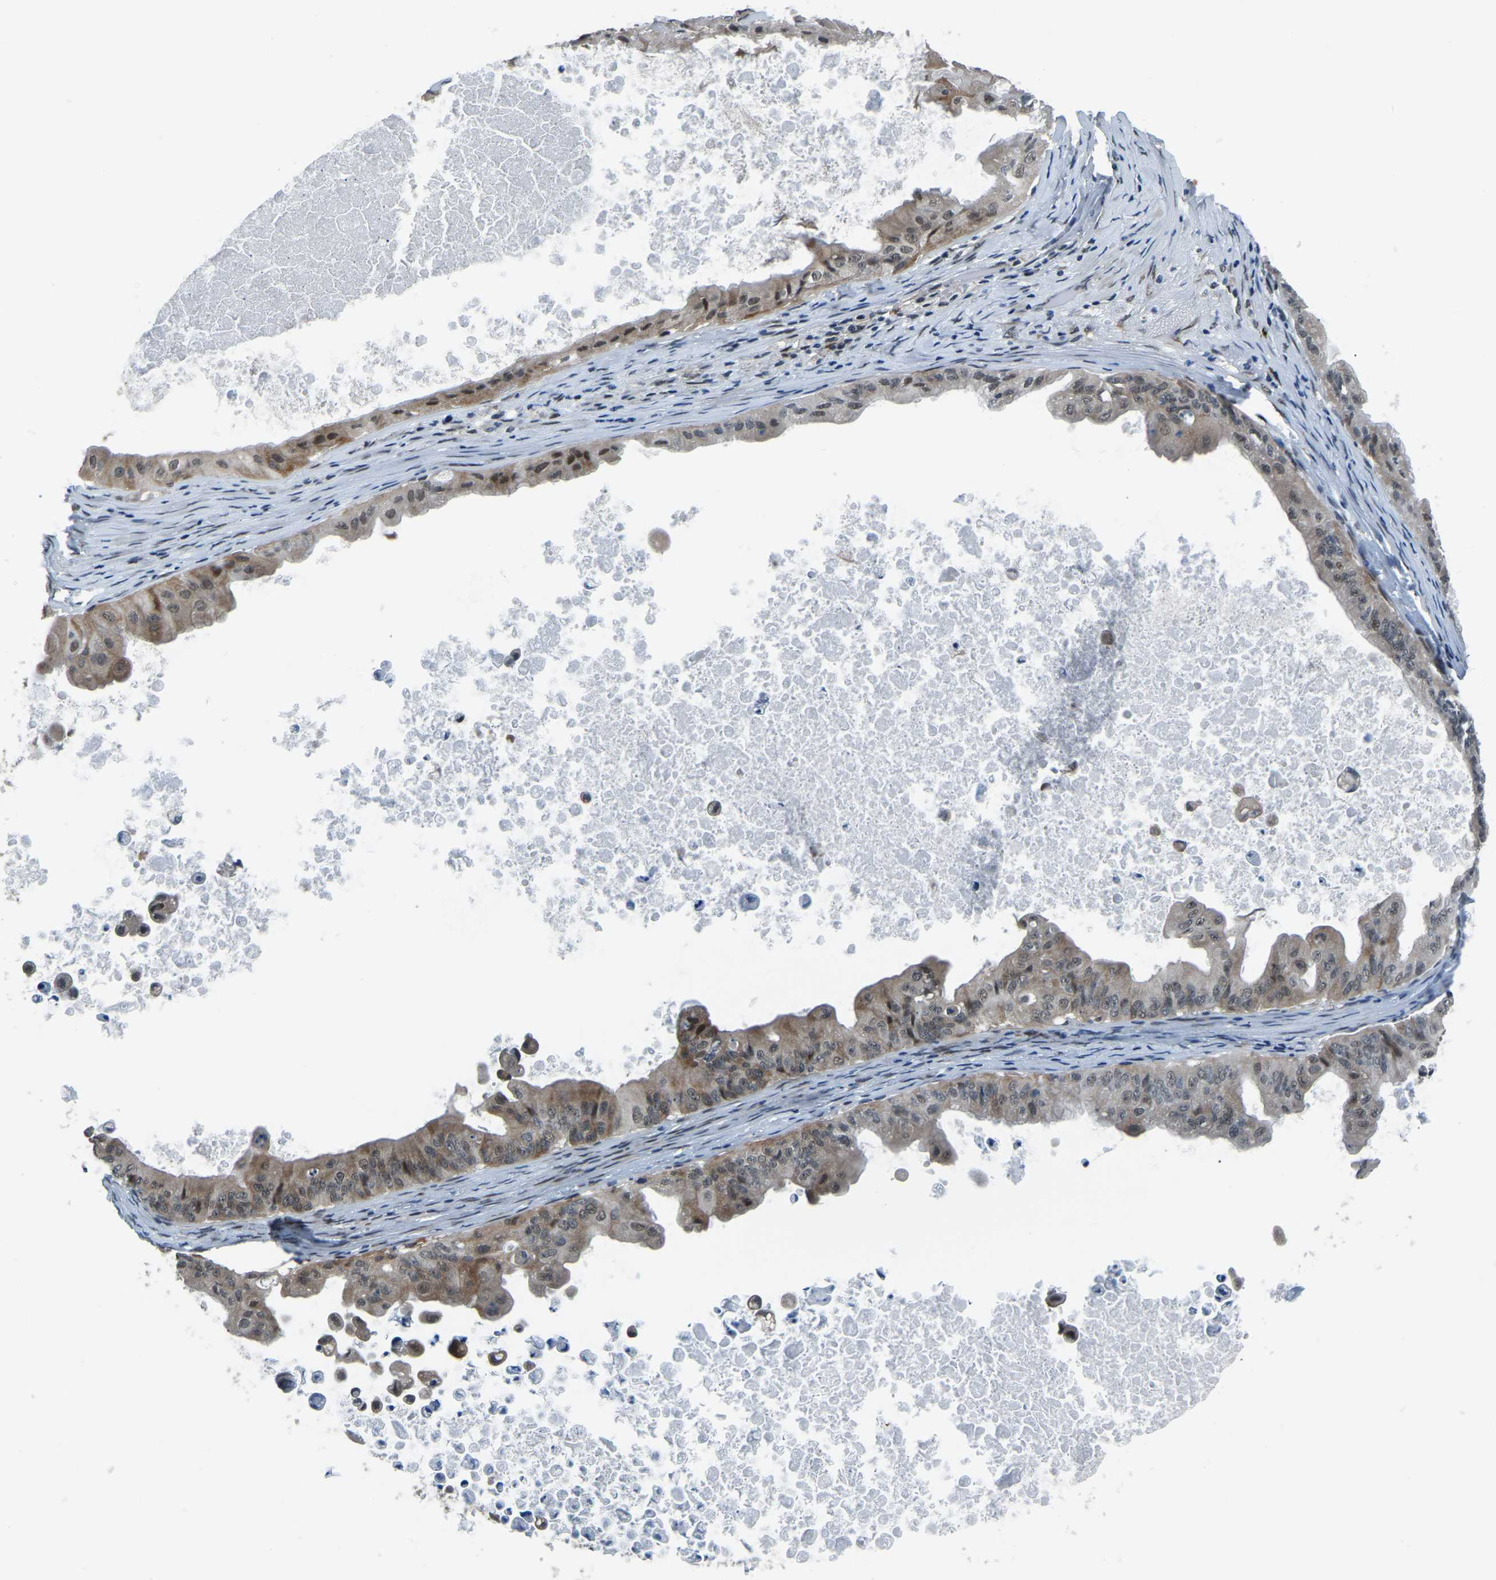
{"staining": {"intensity": "moderate", "quantity": ">75%", "location": "cytoplasmic/membranous,nuclear"}, "tissue": "ovarian cancer", "cell_type": "Tumor cells", "image_type": "cancer", "snomed": [{"axis": "morphology", "description": "Cystadenocarcinoma, mucinous, NOS"}, {"axis": "topography", "description": "Ovary"}], "caption": "Human mucinous cystadenocarcinoma (ovarian) stained with a brown dye exhibits moderate cytoplasmic/membranous and nuclear positive expression in about >75% of tumor cells.", "gene": "ING2", "patient": {"sex": "female", "age": 37}}